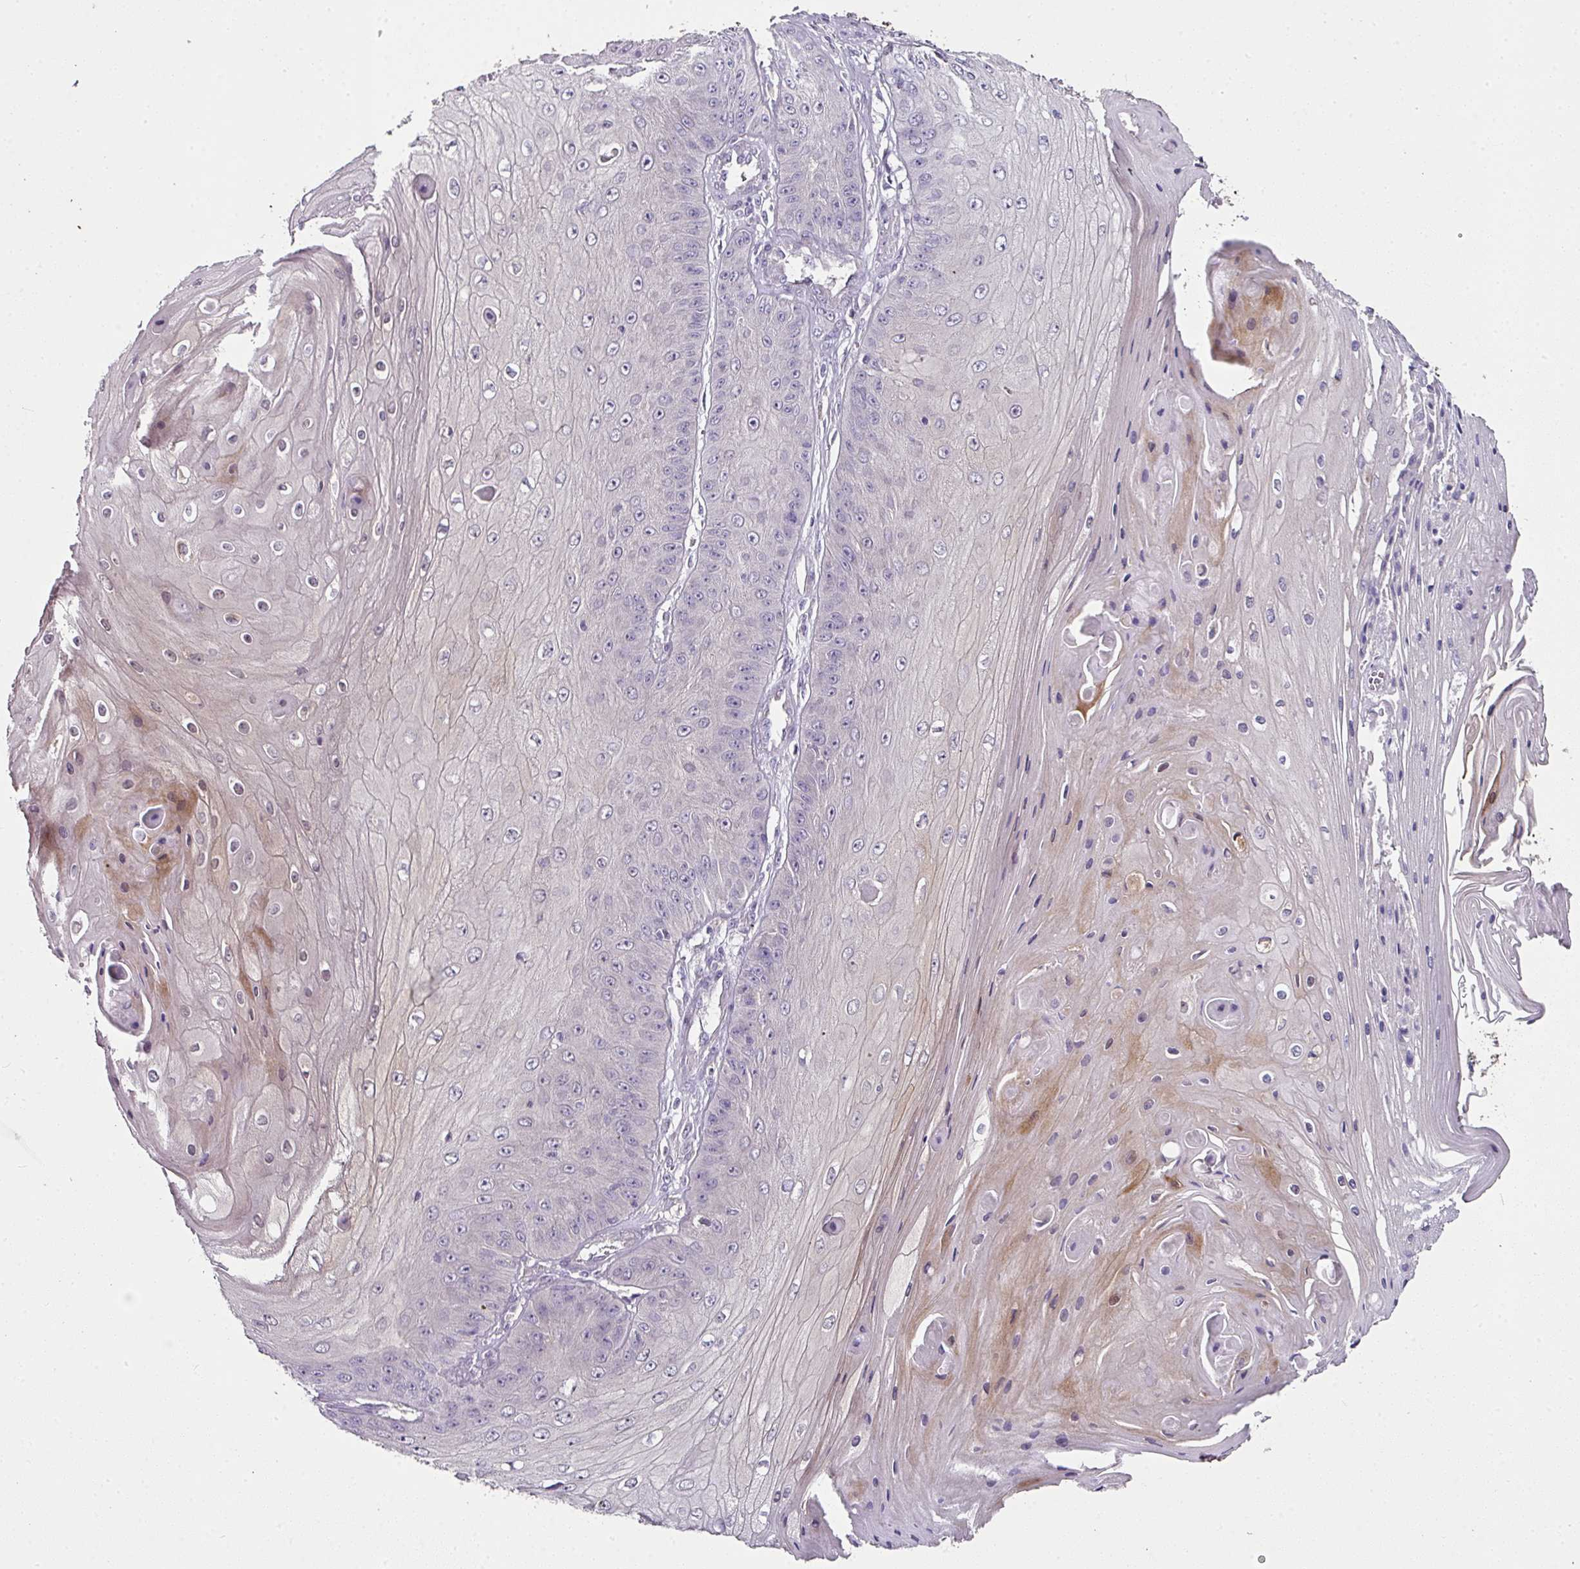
{"staining": {"intensity": "weak", "quantity": "<25%", "location": "cytoplasmic/membranous"}, "tissue": "skin cancer", "cell_type": "Tumor cells", "image_type": "cancer", "snomed": [{"axis": "morphology", "description": "Squamous cell carcinoma, NOS"}, {"axis": "topography", "description": "Skin"}], "caption": "Skin cancer (squamous cell carcinoma) was stained to show a protein in brown. There is no significant staining in tumor cells.", "gene": "SKIC2", "patient": {"sex": "male", "age": 70}}